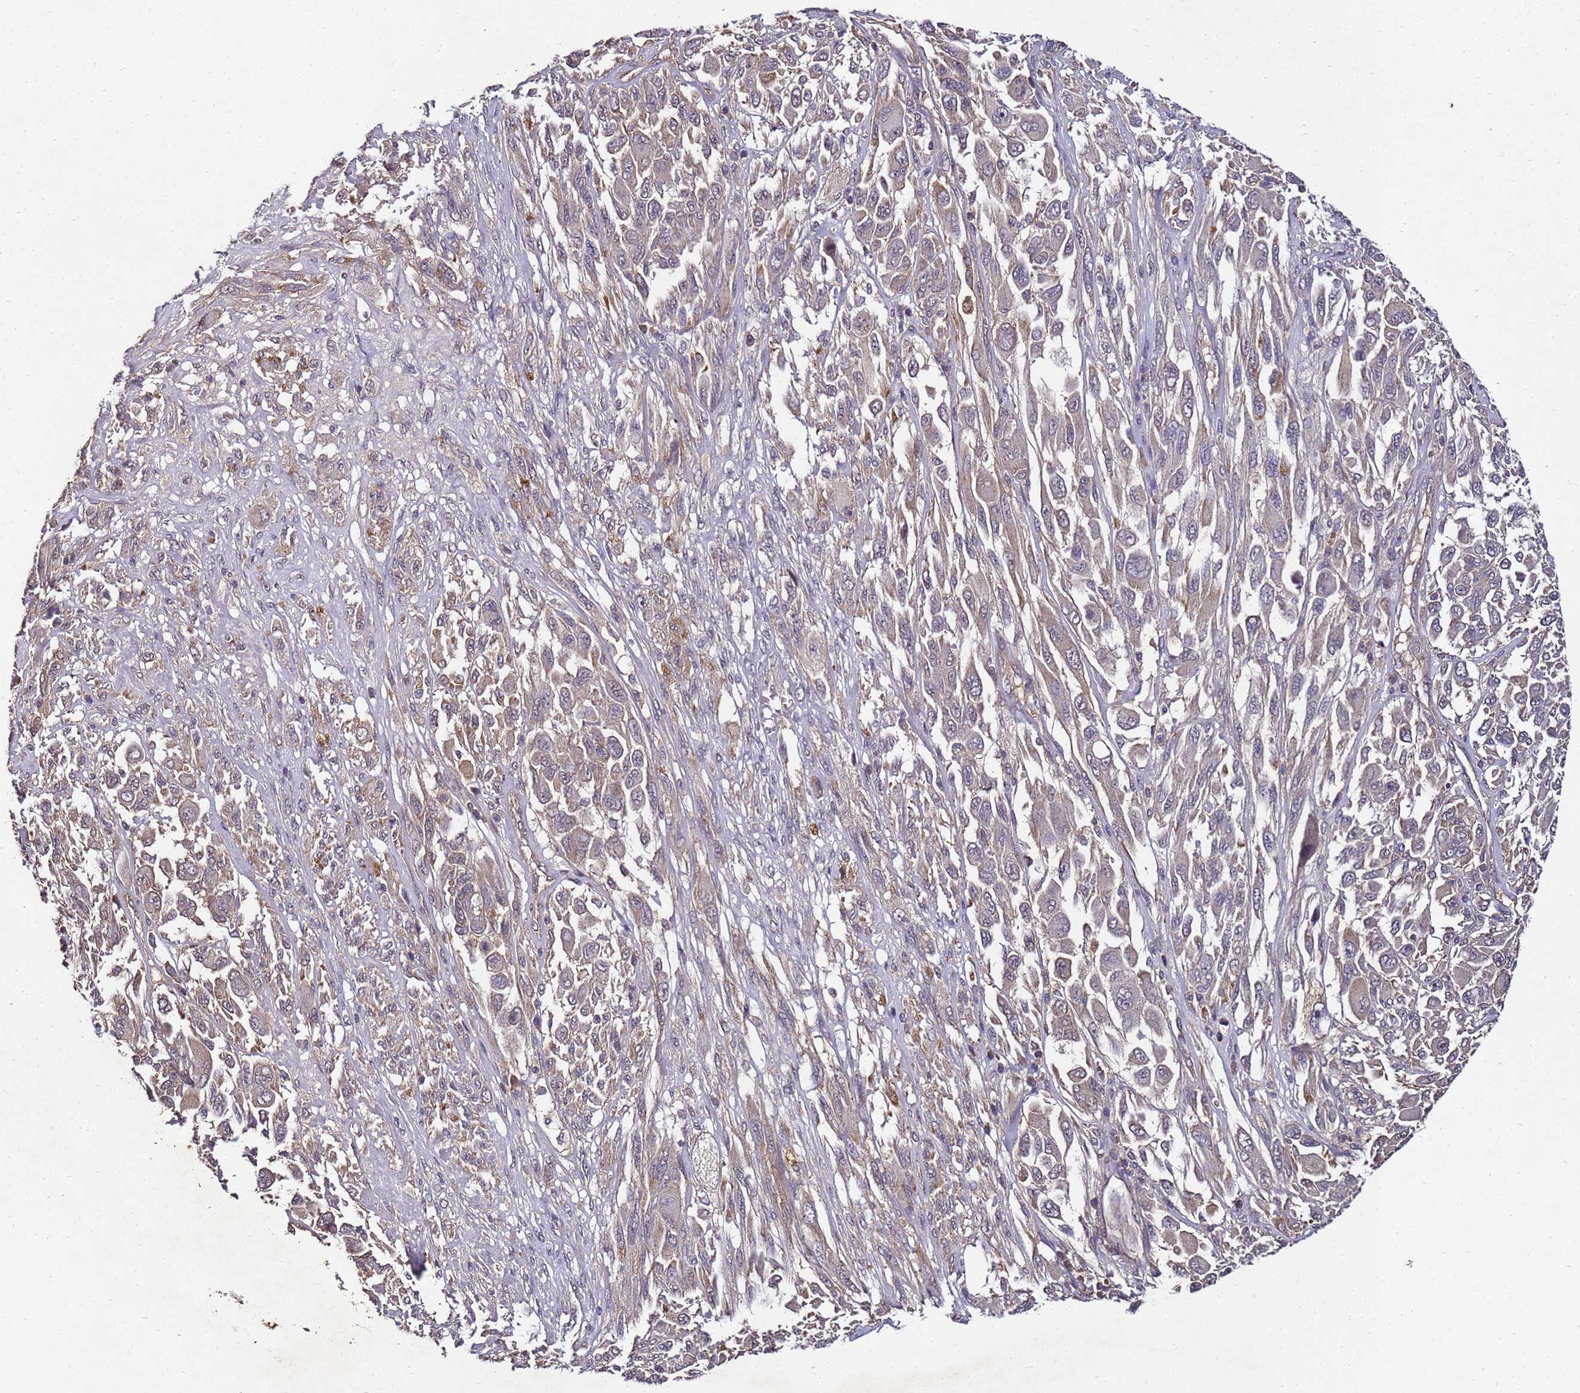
{"staining": {"intensity": "weak", "quantity": "25%-75%", "location": "cytoplasmic/membranous"}, "tissue": "melanoma", "cell_type": "Tumor cells", "image_type": "cancer", "snomed": [{"axis": "morphology", "description": "Malignant melanoma, NOS"}, {"axis": "topography", "description": "Skin"}], "caption": "Immunohistochemical staining of malignant melanoma displays low levels of weak cytoplasmic/membranous positivity in approximately 25%-75% of tumor cells.", "gene": "ANKRD17", "patient": {"sex": "female", "age": 91}}